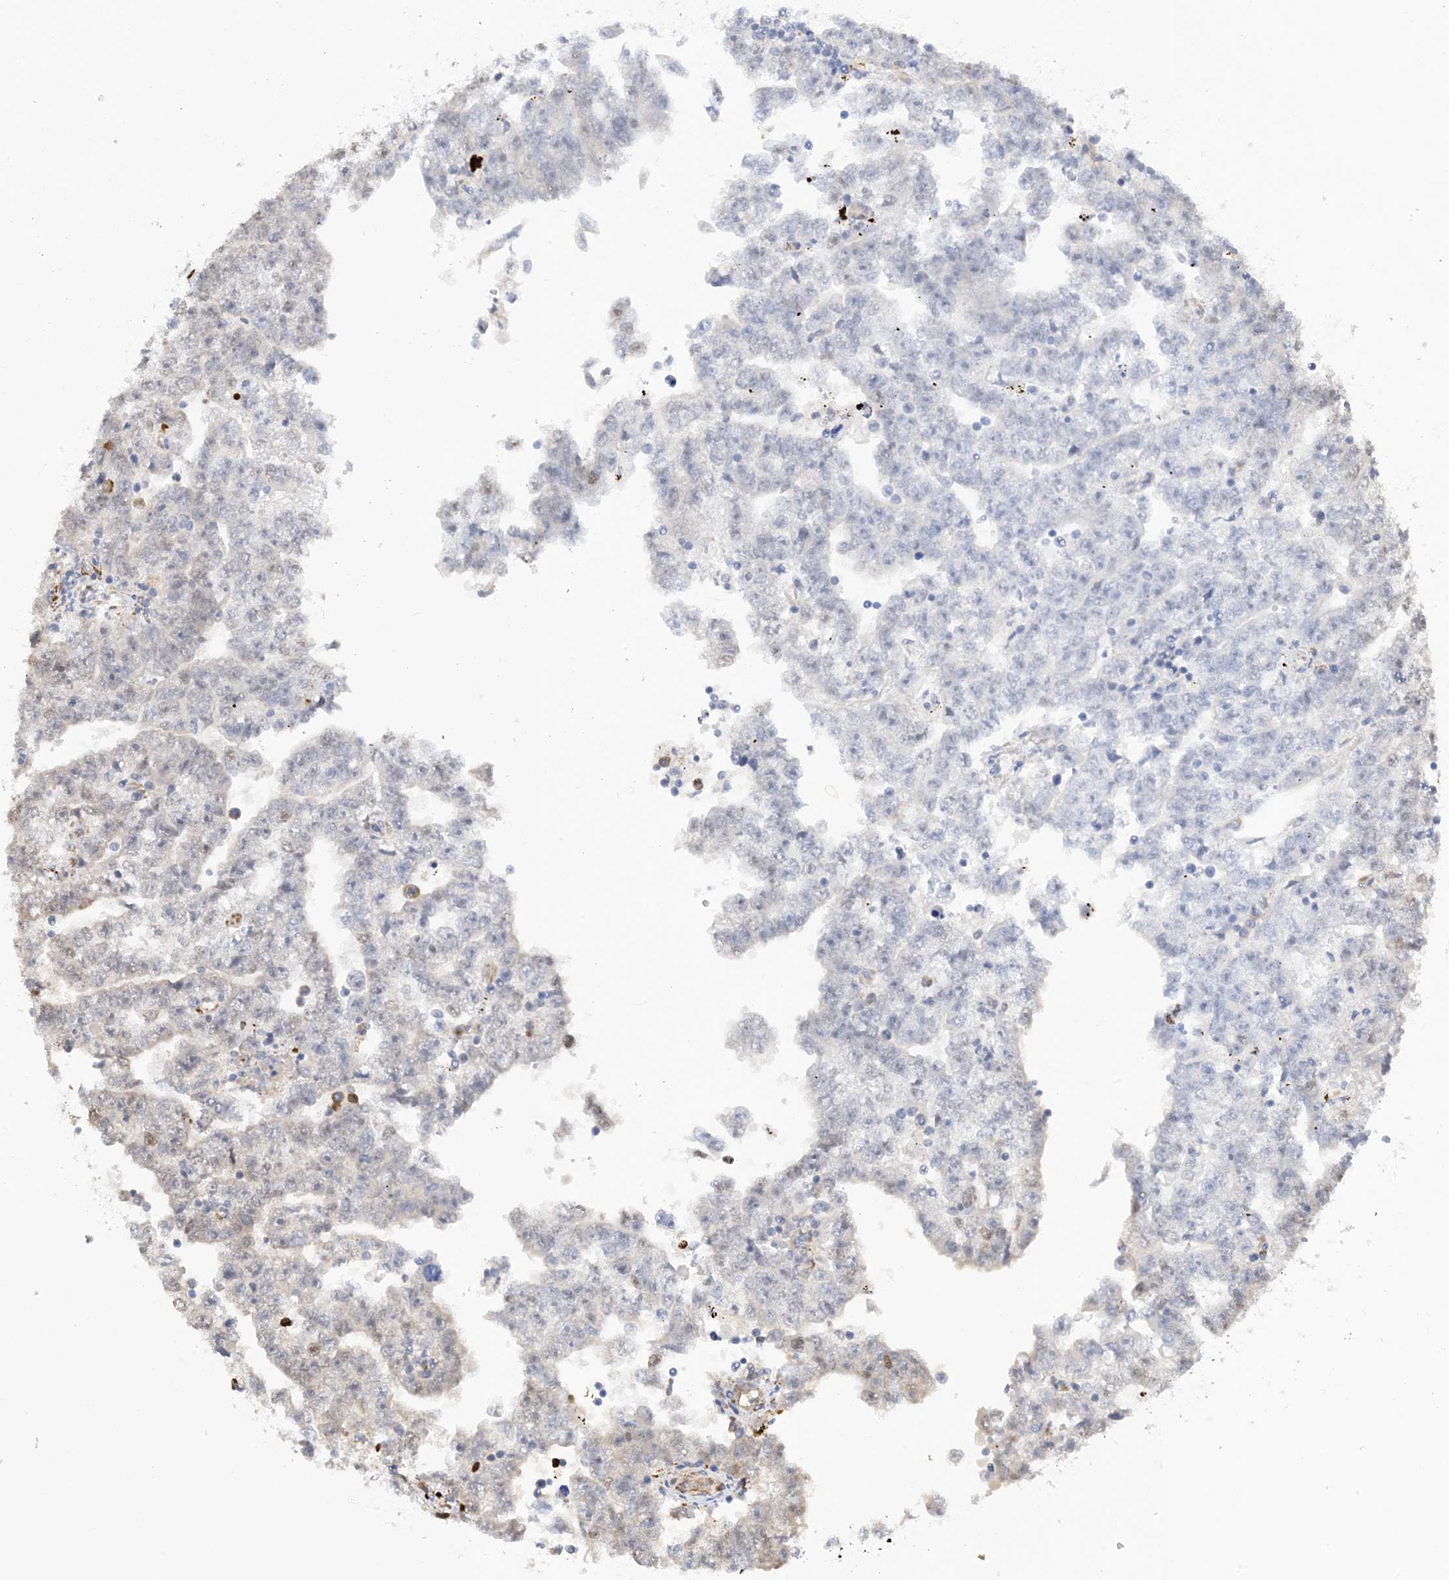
{"staining": {"intensity": "weak", "quantity": "<25%", "location": "cytoplasmic/membranous"}, "tissue": "testis cancer", "cell_type": "Tumor cells", "image_type": "cancer", "snomed": [{"axis": "morphology", "description": "Carcinoma, Embryonal, NOS"}, {"axis": "topography", "description": "Testis"}], "caption": "The micrograph exhibits no significant staining in tumor cells of testis cancer.", "gene": "ZBTB45", "patient": {"sex": "male", "age": 25}}